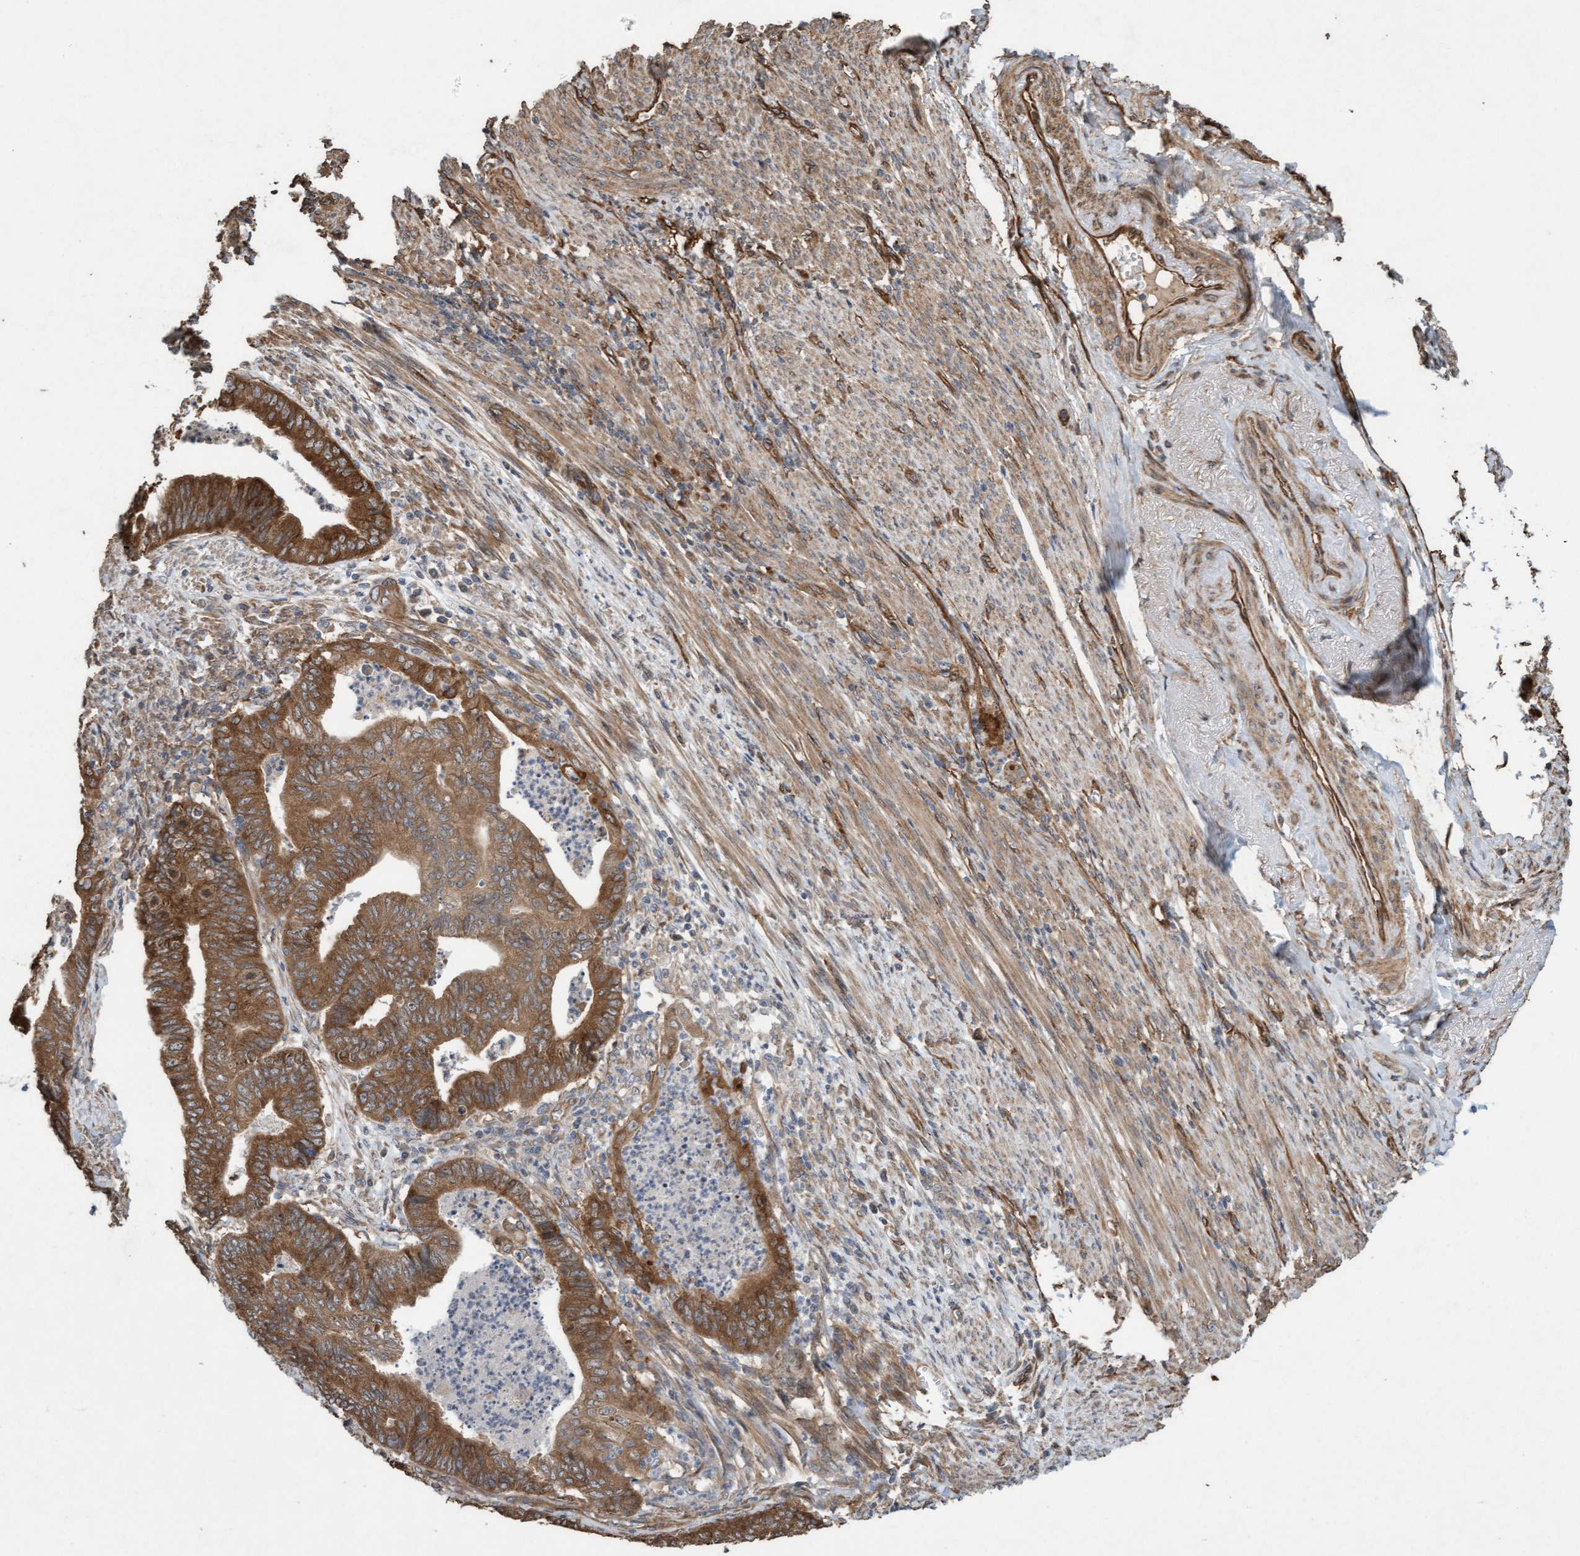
{"staining": {"intensity": "strong", "quantity": ">75%", "location": "cytoplasmic/membranous"}, "tissue": "endometrial cancer", "cell_type": "Tumor cells", "image_type": "cancer", "snomed": [{"axis": "morphology", "description": "Polyp, NOS"}, {"axis": "morphology", "description": "Adenocarcinoma, NOS"}, {"axis": "morphology", "description": "Adenoma, NOS"}, {"axis": "topography", "description": "Endometrium"}], "caption": "Tumor cells show high levels of strong cytoplasmic/membranous positivity in about >75% of cells in human endometrial cancer.", "gene": "CDC42EP4", "patient": {"sex": "female", "age": 79}}